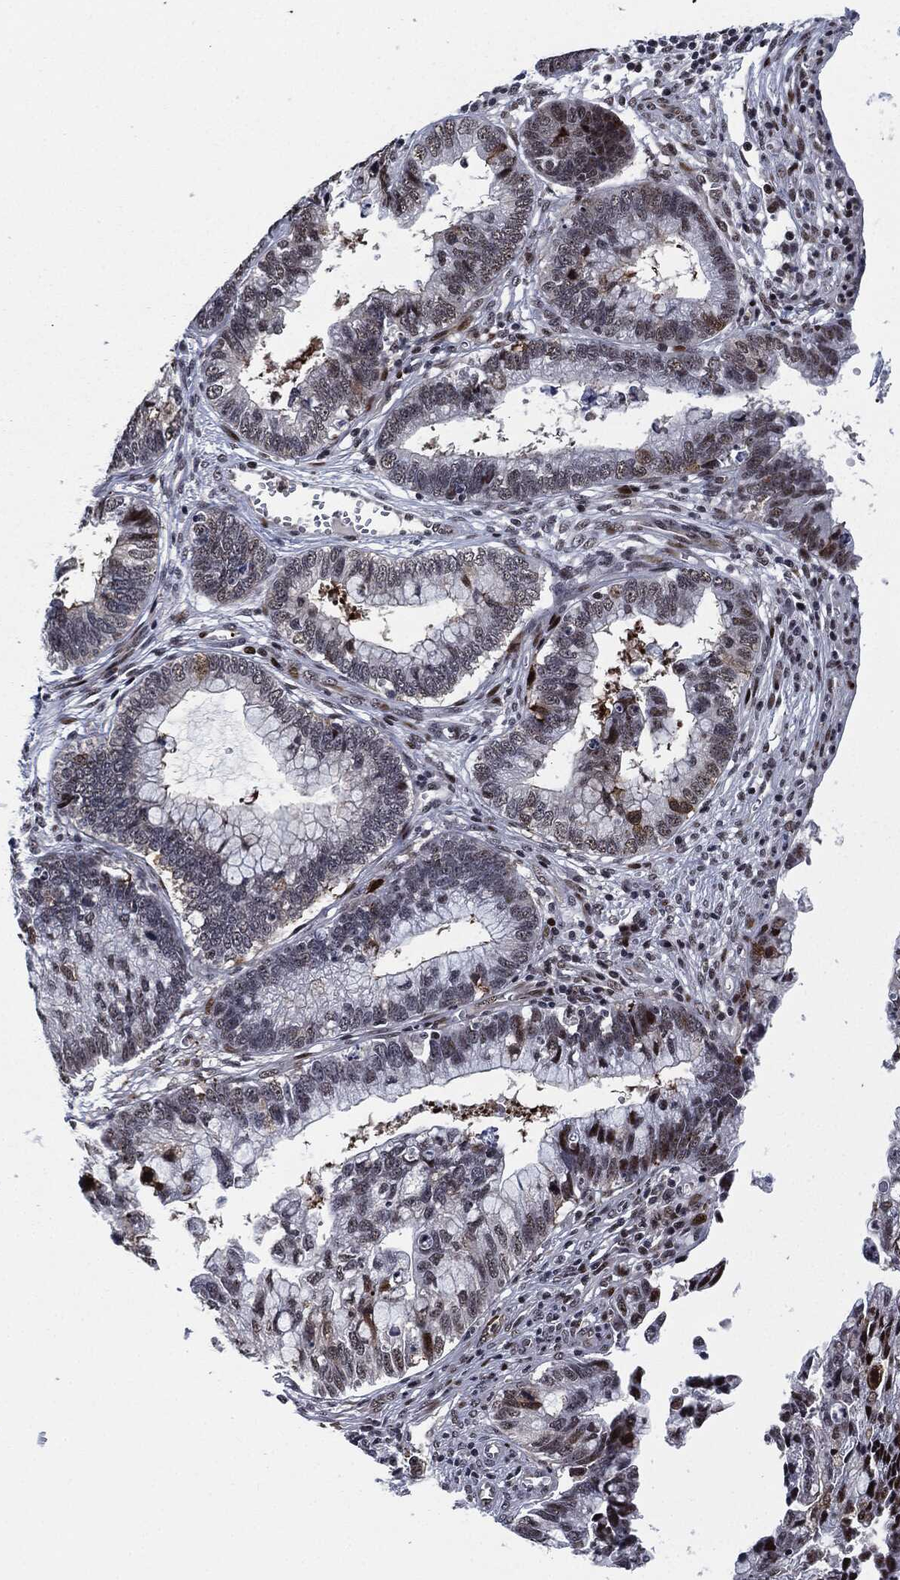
{"staining": {"intensity": "strong", "quantity": "<25%", "location": "nuclear"}, "tissue": "cervical cancer", "cell_type": "Tumor cells", "image_type": "cancer", "snomed": [{"axis": "morphology", "description": "Adenocarcinoma, NOS"}, {"axis": "topography", "description": "Cervix"}], "caption": "Cervical cancer stained with a brown dye demonstrates strong nuclear positive expression in about <25% of tumor cells.", "gene": "AKT2", "patient": {"sex": "female", "age": 44}}